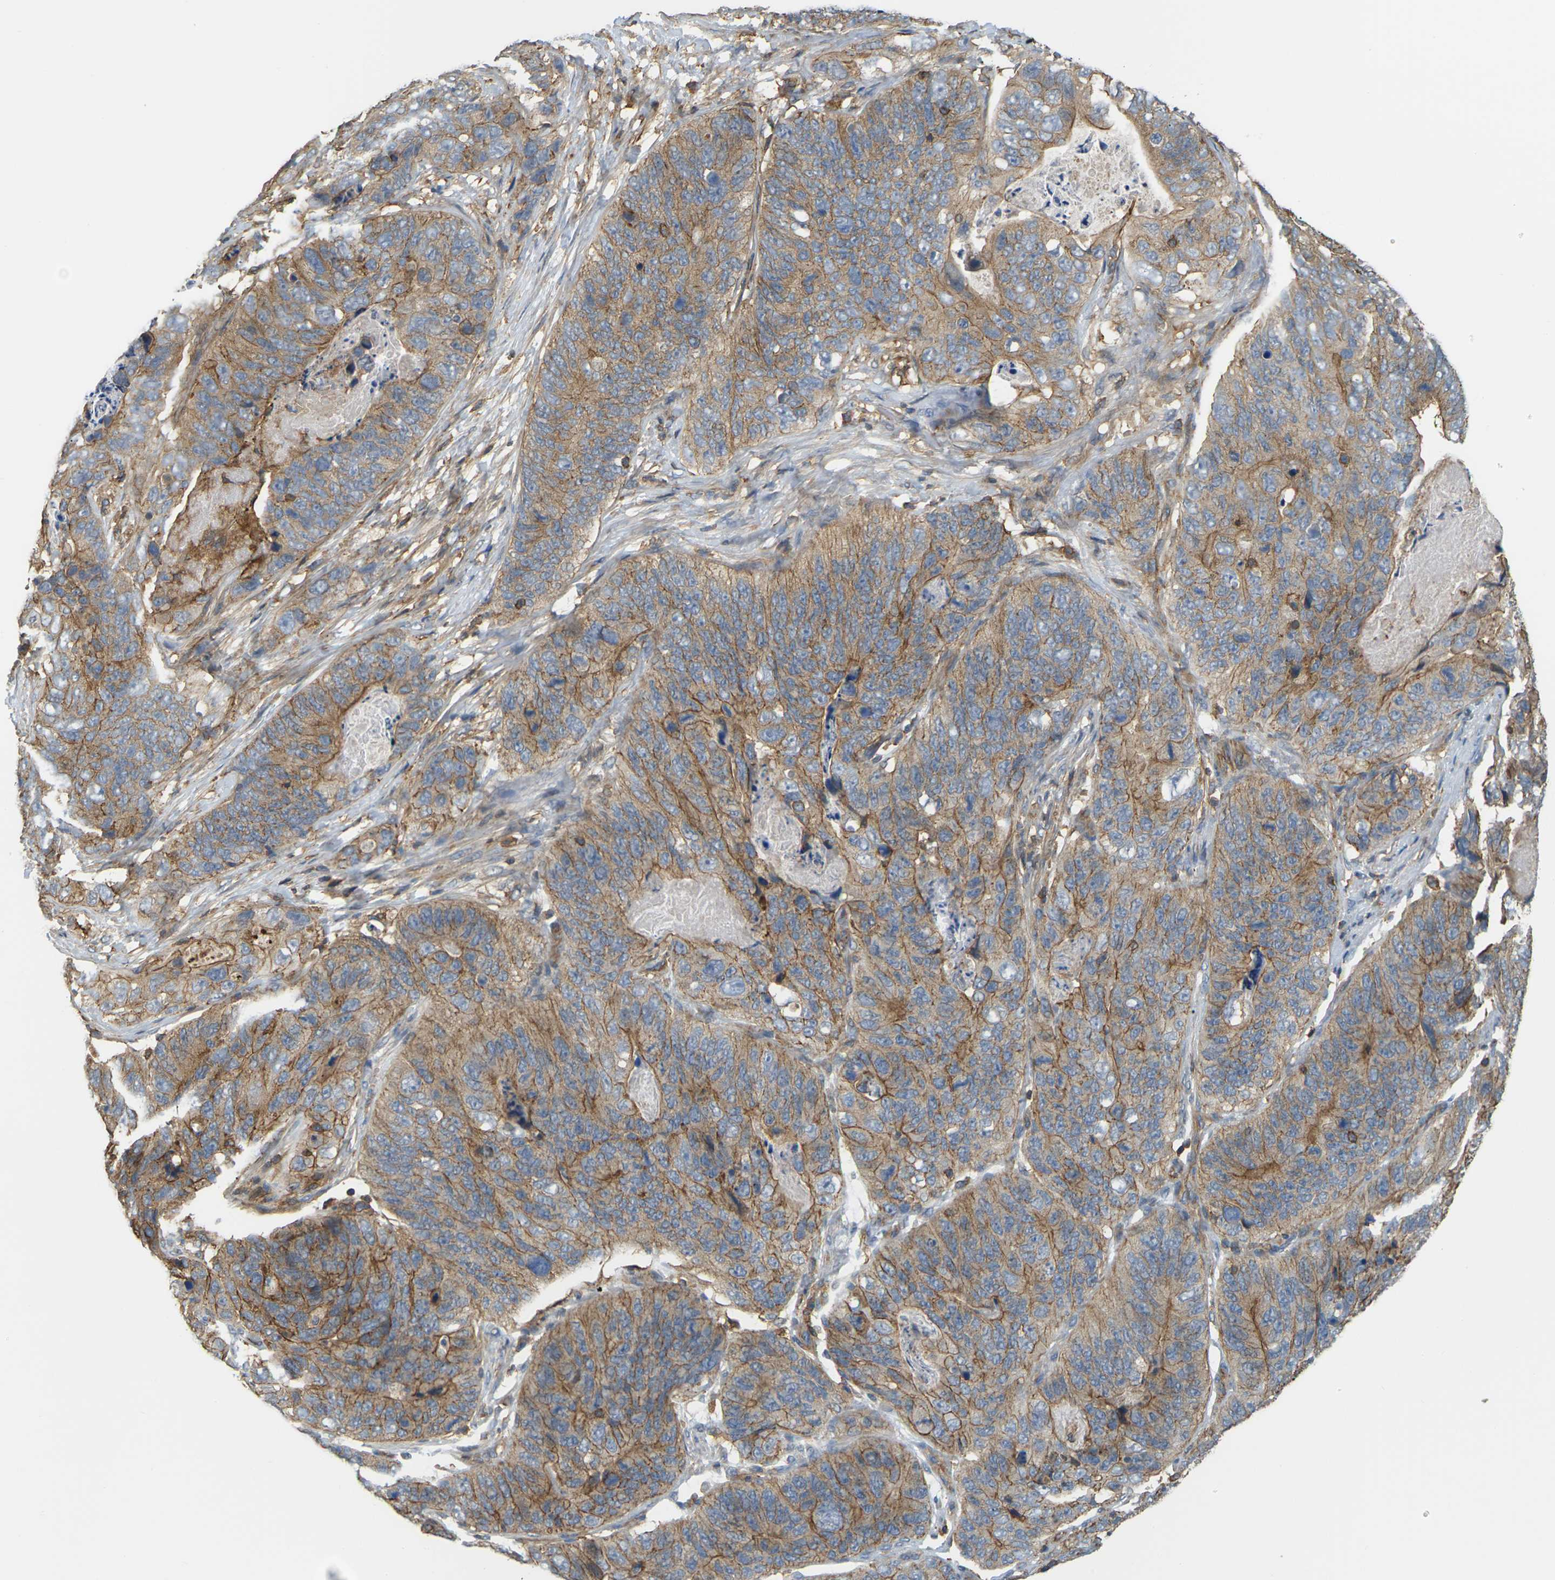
{"staining": {"intensity": "moderate", "quantity": ">75%", "location": "cytoplasmic/membranous"}, "tissue": "stomach cancer", "cell_type": "Tumor cells", "image_type": "cancer", "snomed": [{"axis": "morphology", "description": "Adenocarcinoma, NOS"}, {"axis": "topography", "description": "Stomach"}], "caption": "Human stomach cancer stained with a protein marker displays moderate staining in tumor cells.", "gene": "IQGAP1", "patient": {"sex": "female", "age": 89}}